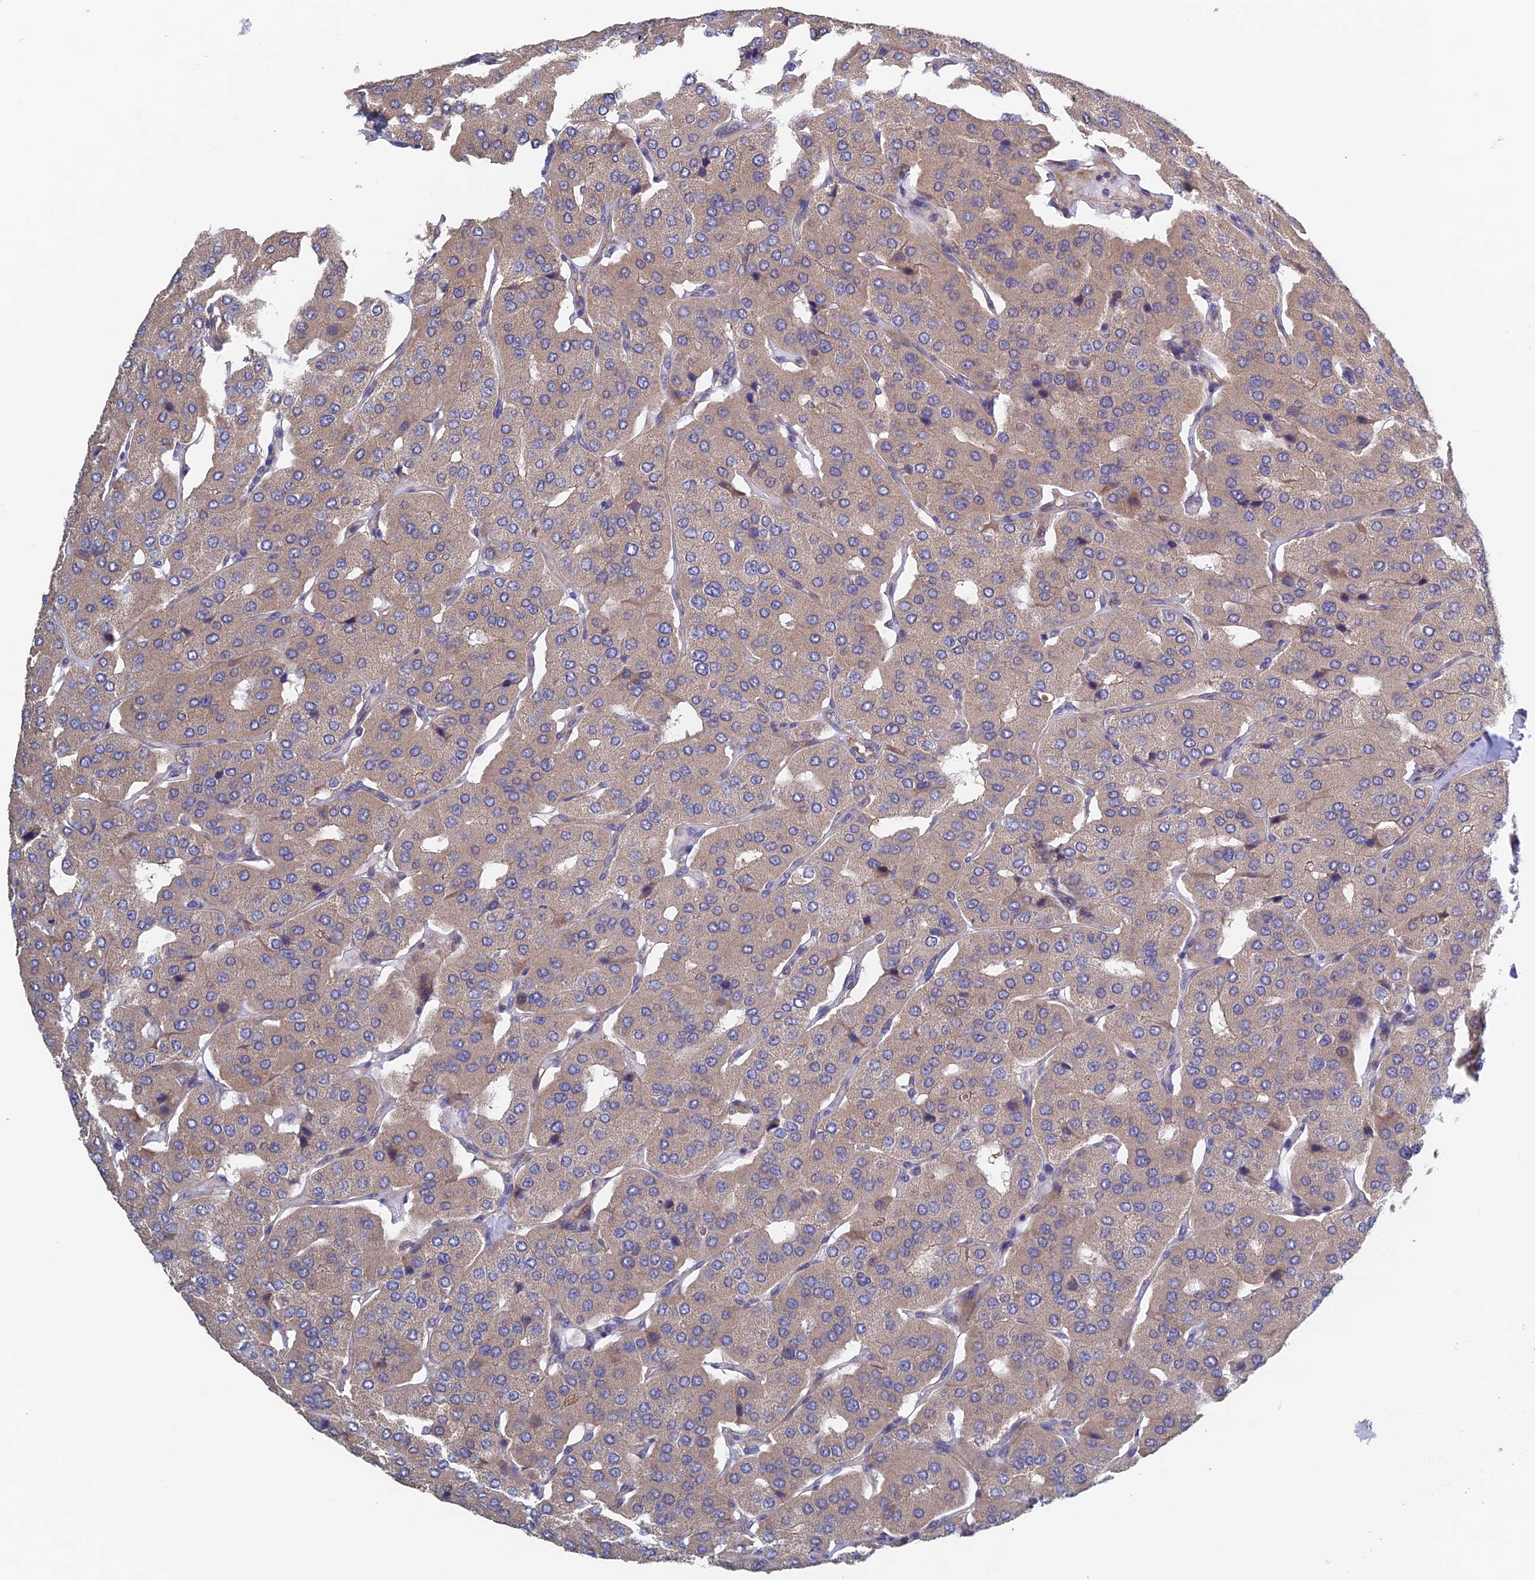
{"staining": {"intensity": "weak", "quantity": "25%-75%", "location": "cytoplasmic/membranous"}, "tissue": "parathyroid gland", "cell_type": "Glandular cells", "image_type": "normal", "snomed": [{"axis": "morphology", "description": "Normal tissue, NOS"}, {"axis": "morphology", "description": "Adenoma, NOS"}, {"axis": "topography", "description": "Parathyroid gland"}], "caption": "Protein expression analysis of benign human parathyroid gland reveals weak cytoplasmic/membranous staining in approximately 25%-75% of glandular cells.", "gene": "NUDT16L1", "patient": {"sex": "female", "age": 86}}